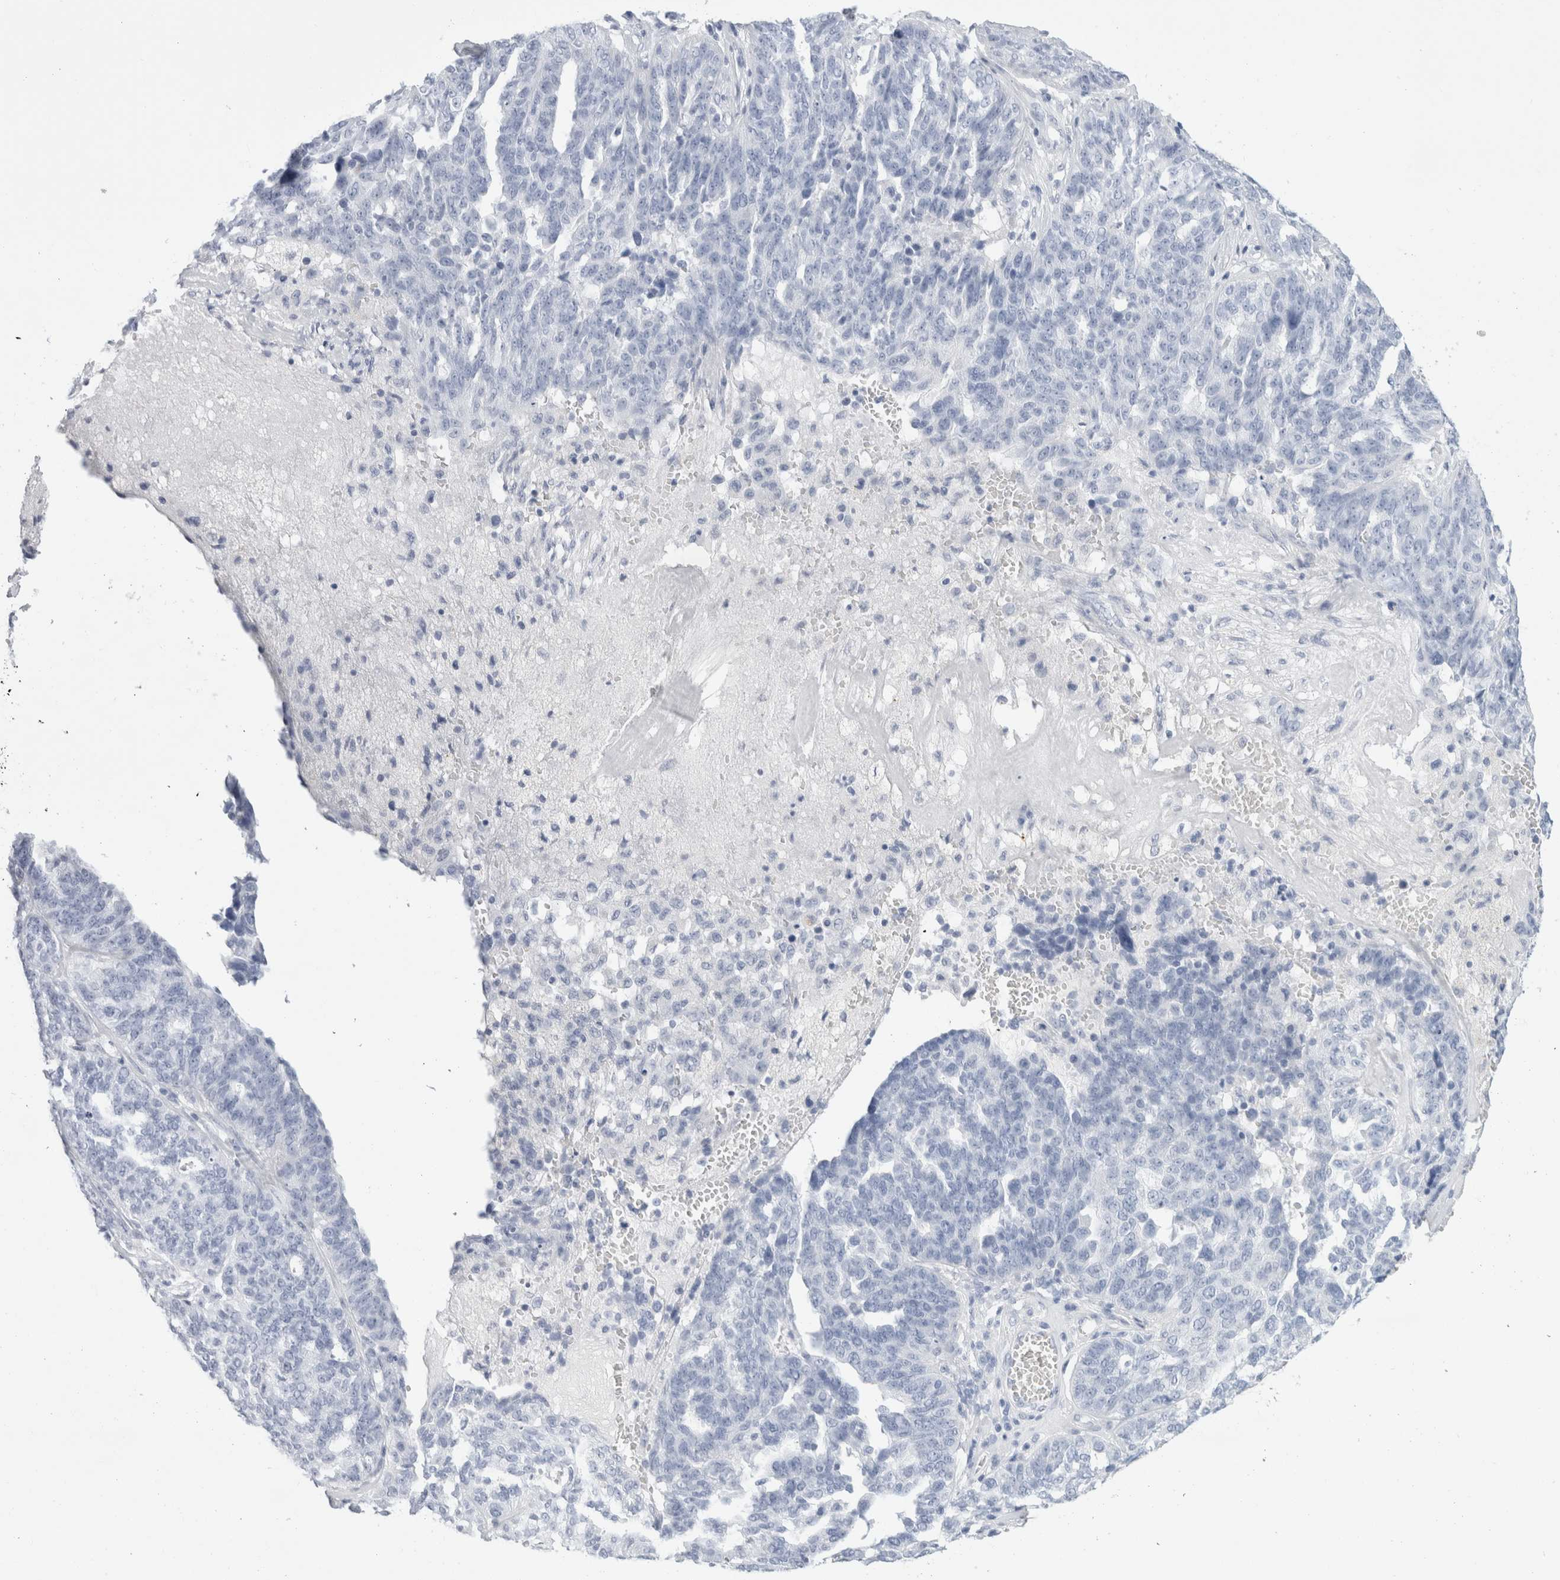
{"staining": {"intensity": "negative", "quantity": "none", "location": "none"}, "tissue": "ovarian cancer", "cell_type": "Tumor cells", "image_type": "cancer", "snomed": [{"axis": "morphology", "description": "Cystadenocarcinoma, serous, NOS"}, {"axis": "topography", "description": "Ovary"}], "caption": "DAB (3,3'-diaminobenzidine) immunohistochemical staining of ovarian serous cystadenocarcinoma reveals no significant positivity in tumor cells.", "gene": "MUC15", "patient": {"sex": "female", "age": 59}}